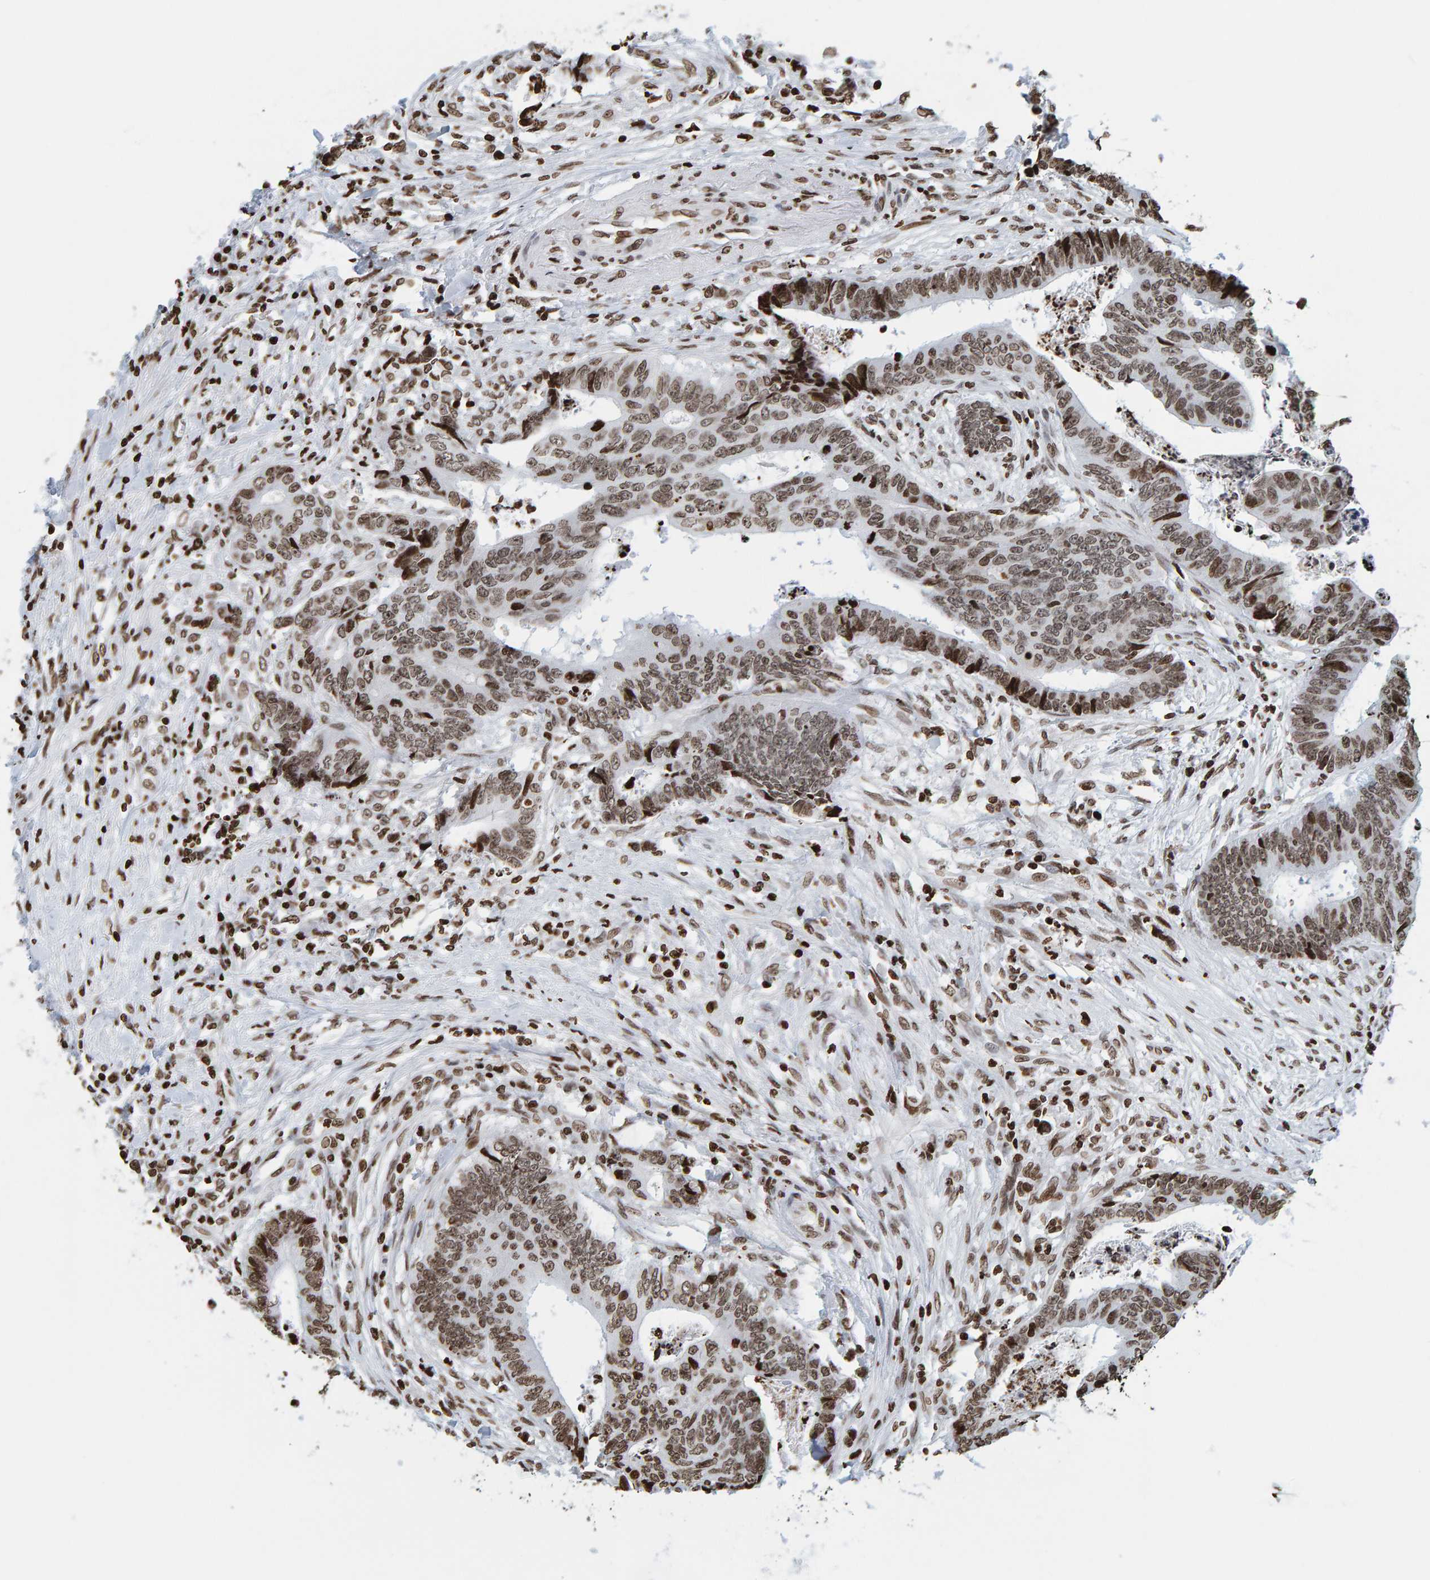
{"staining": {"intensity": "strong", "quantity": ">75%", "location": "nuclear"}, "tissue": "colorectal cancer", "cell_type": "Tumor cells", "image_type": "cancer", "snomed": [{"axis": "morphology", "description": "Adenocarcinoma, NOS"}, {"axis": "topography", "description": "Rectum"}], "caption": "Protein analysis of colorectal cancer tissue shows strong nuclear positivity in about >75% of tumor cells.", "gene": "BRF2", "patient": {"sex": "male", "age": 84}}